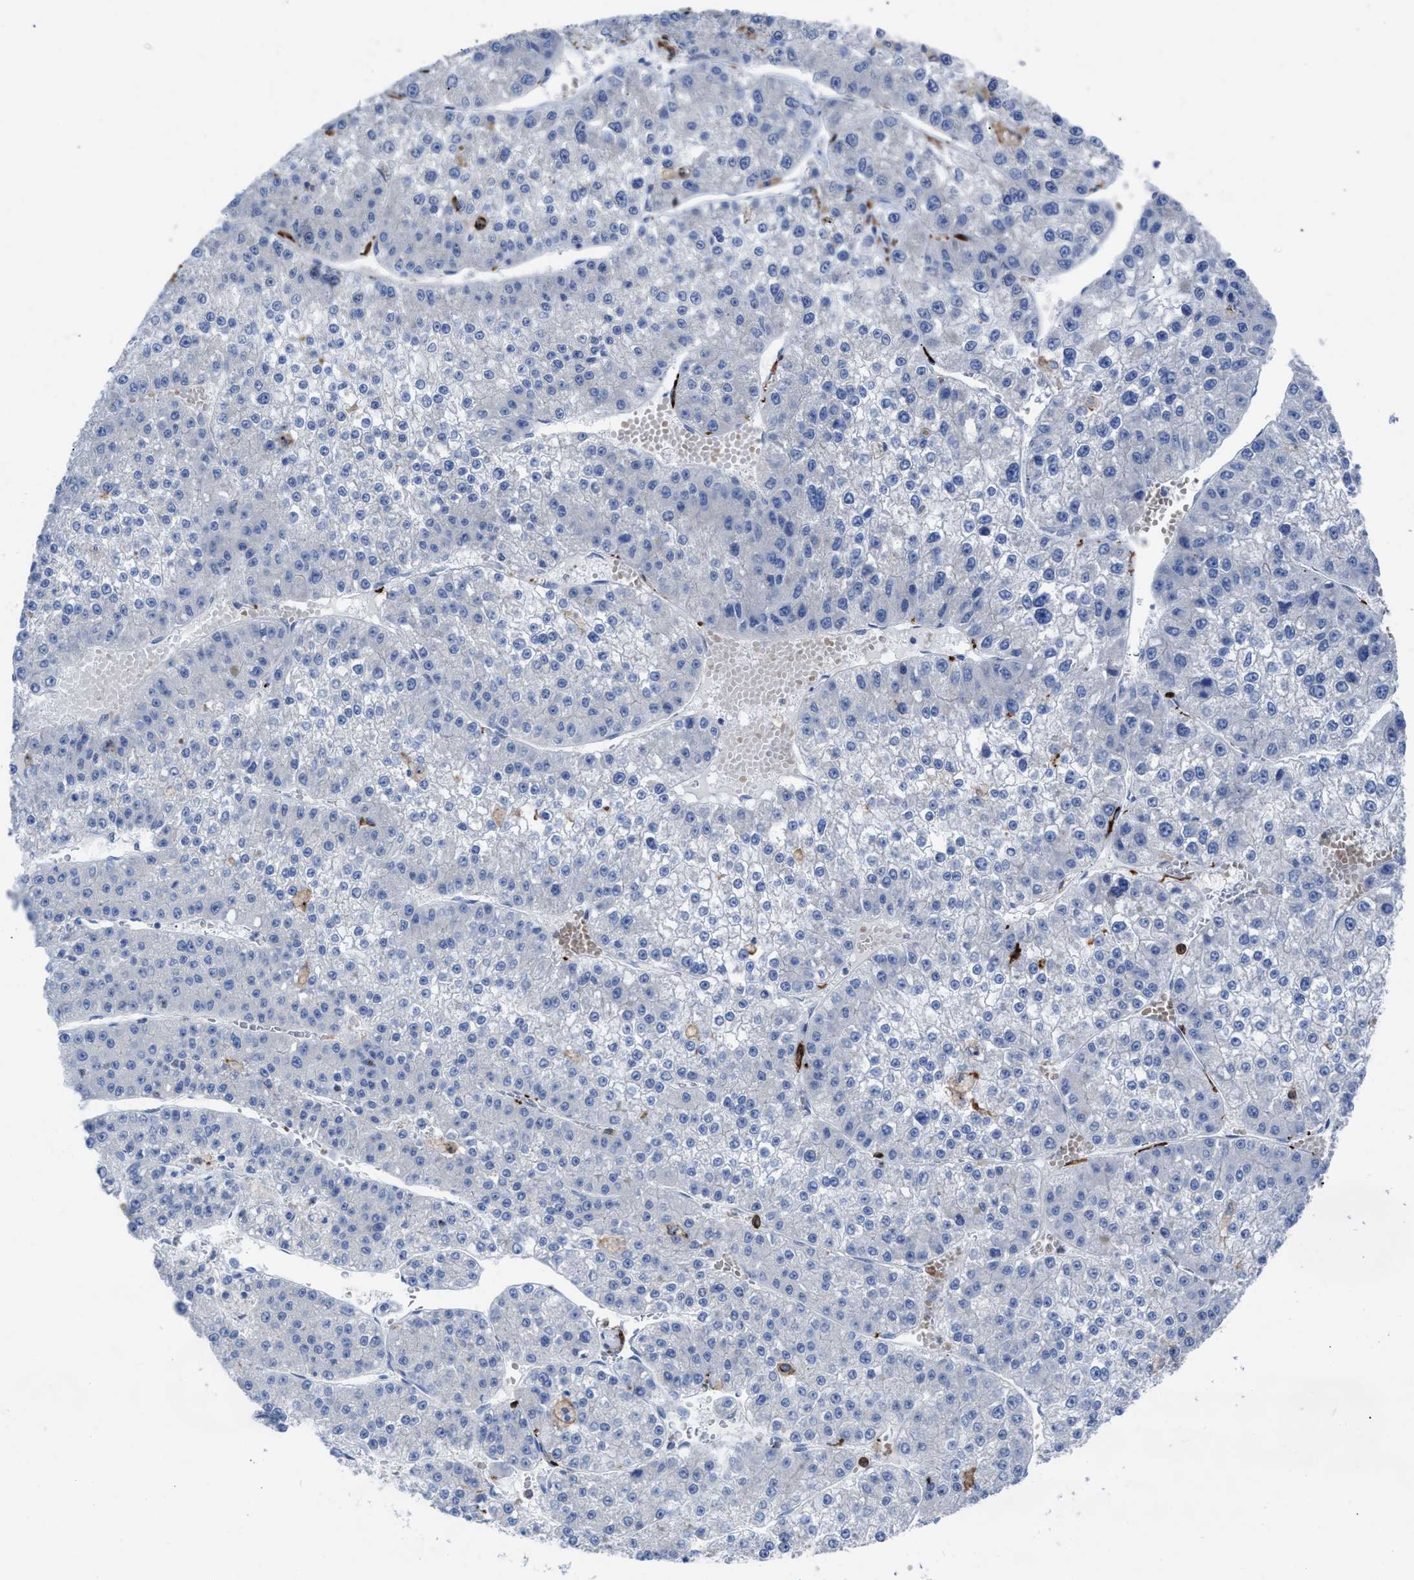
{"staining": {"intensity": "negative", "quantity": "none", "location": "none"}, "tissue": "liver cancer", "cell_type": "Tumor cells", "image_type": "cancer", "snomed": [{"axis": "morphology", "description": "Carcinoma, Hepatocellular, NOS"}, {"axis": "topography", "description": "Liver"}], "caption": "This image is of liver cancer (hepatocellular carcinoma) stained with immunohistochemistry (IHC) to label a protein in brown with the nuclei are counter-stained blue. There is no staining in tumor cells.", "gene": "SLC47A1", "patient": {"sex": "female", "age": 73}}